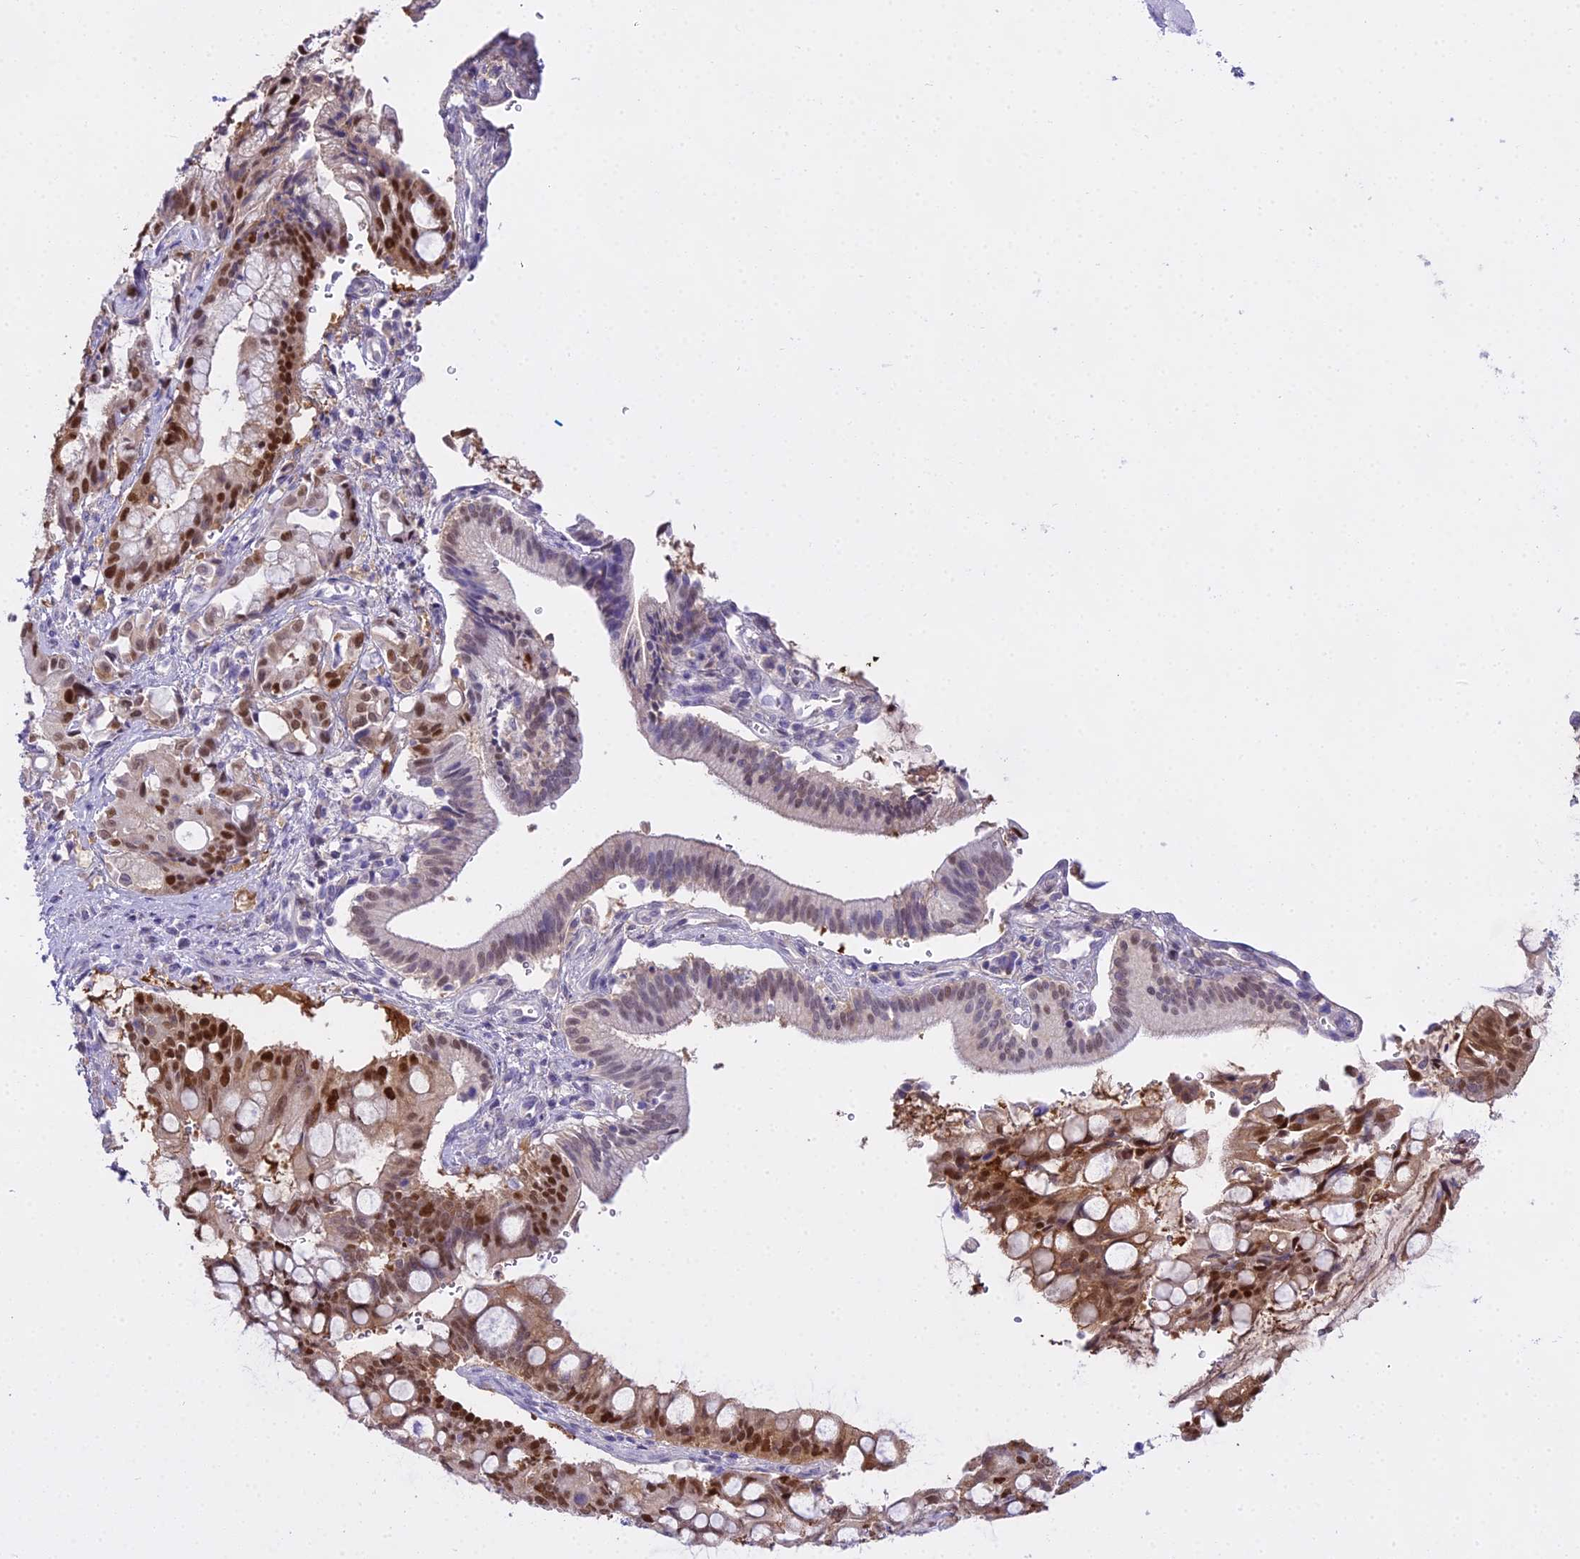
{"staining": {"intensity": "strong", "quantity": "25%-75%", "location": "nuclear"}, "tissue": "pancreatic cancer", "cell_type": "Tumor cells", "image_type": "cancer", "snomed": [{"axis": "morphology", "description": "Adenocarcinoma, NOS"}, {"axis": "topography", "description": "Pancreas"}], "caption": "Immunohistochemical staining of pancreatic cancer (adenocarcinoma) demonstrates high levels of strong nuclear protein staining in about 25%-75% of tumor cells.", "gene": "MAT2A", "patient": {"sex": "male", "age": 68}}